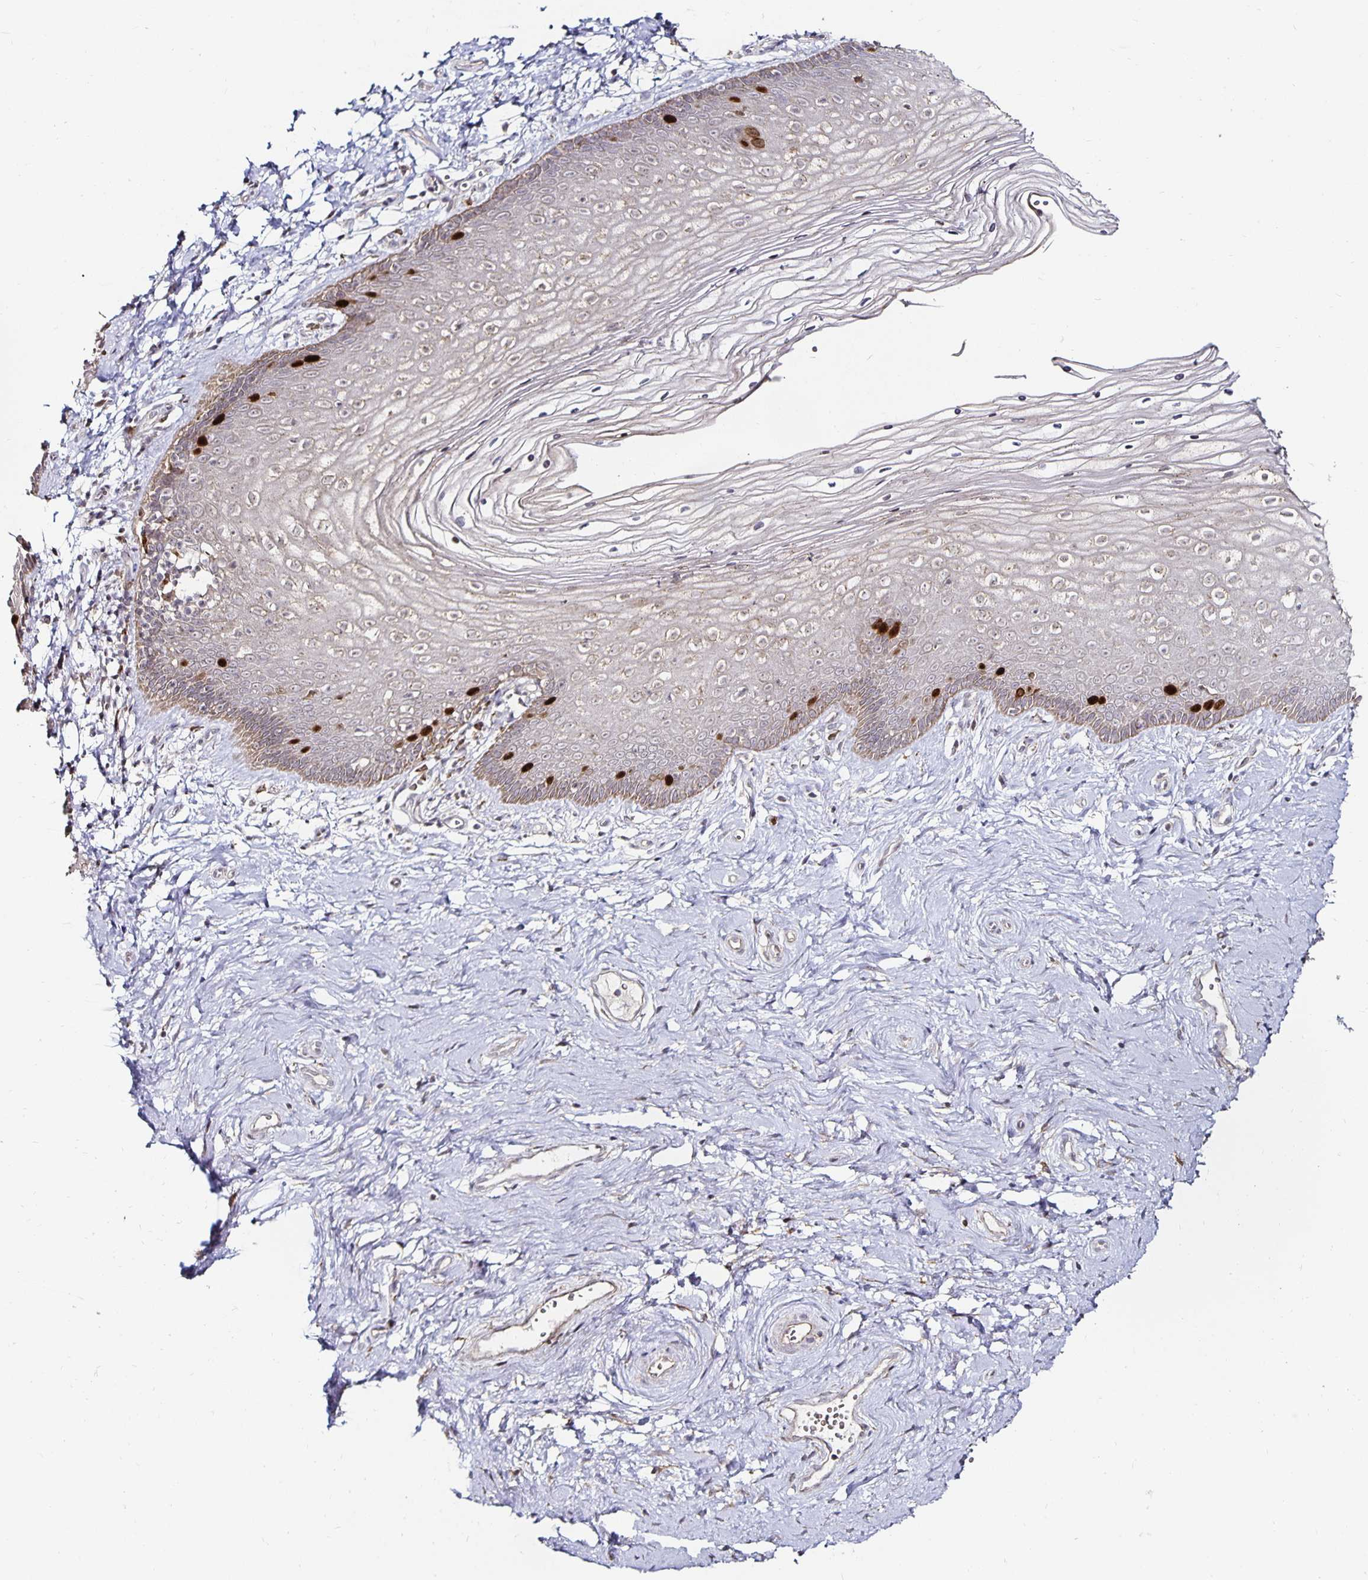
{"staining": {"intensity": "strong", "quantity": "<25%", "location": "nuclear"}, "tissue": "vagina", "cell_type": "Squamous epithelial cells", "image_type": "normal", "snomed": [{"axis": "morphology", "description": "Normal tissue, NOS"}, {"axis": "topography", "description": "Vagina"}], "caption": "Protein staining demonstrates strong nuclear staining in about <25% of squamous epithelial cells in benign vagina.", "gene": "ANLN", "patient": {"sex": "female", "age": 38}}